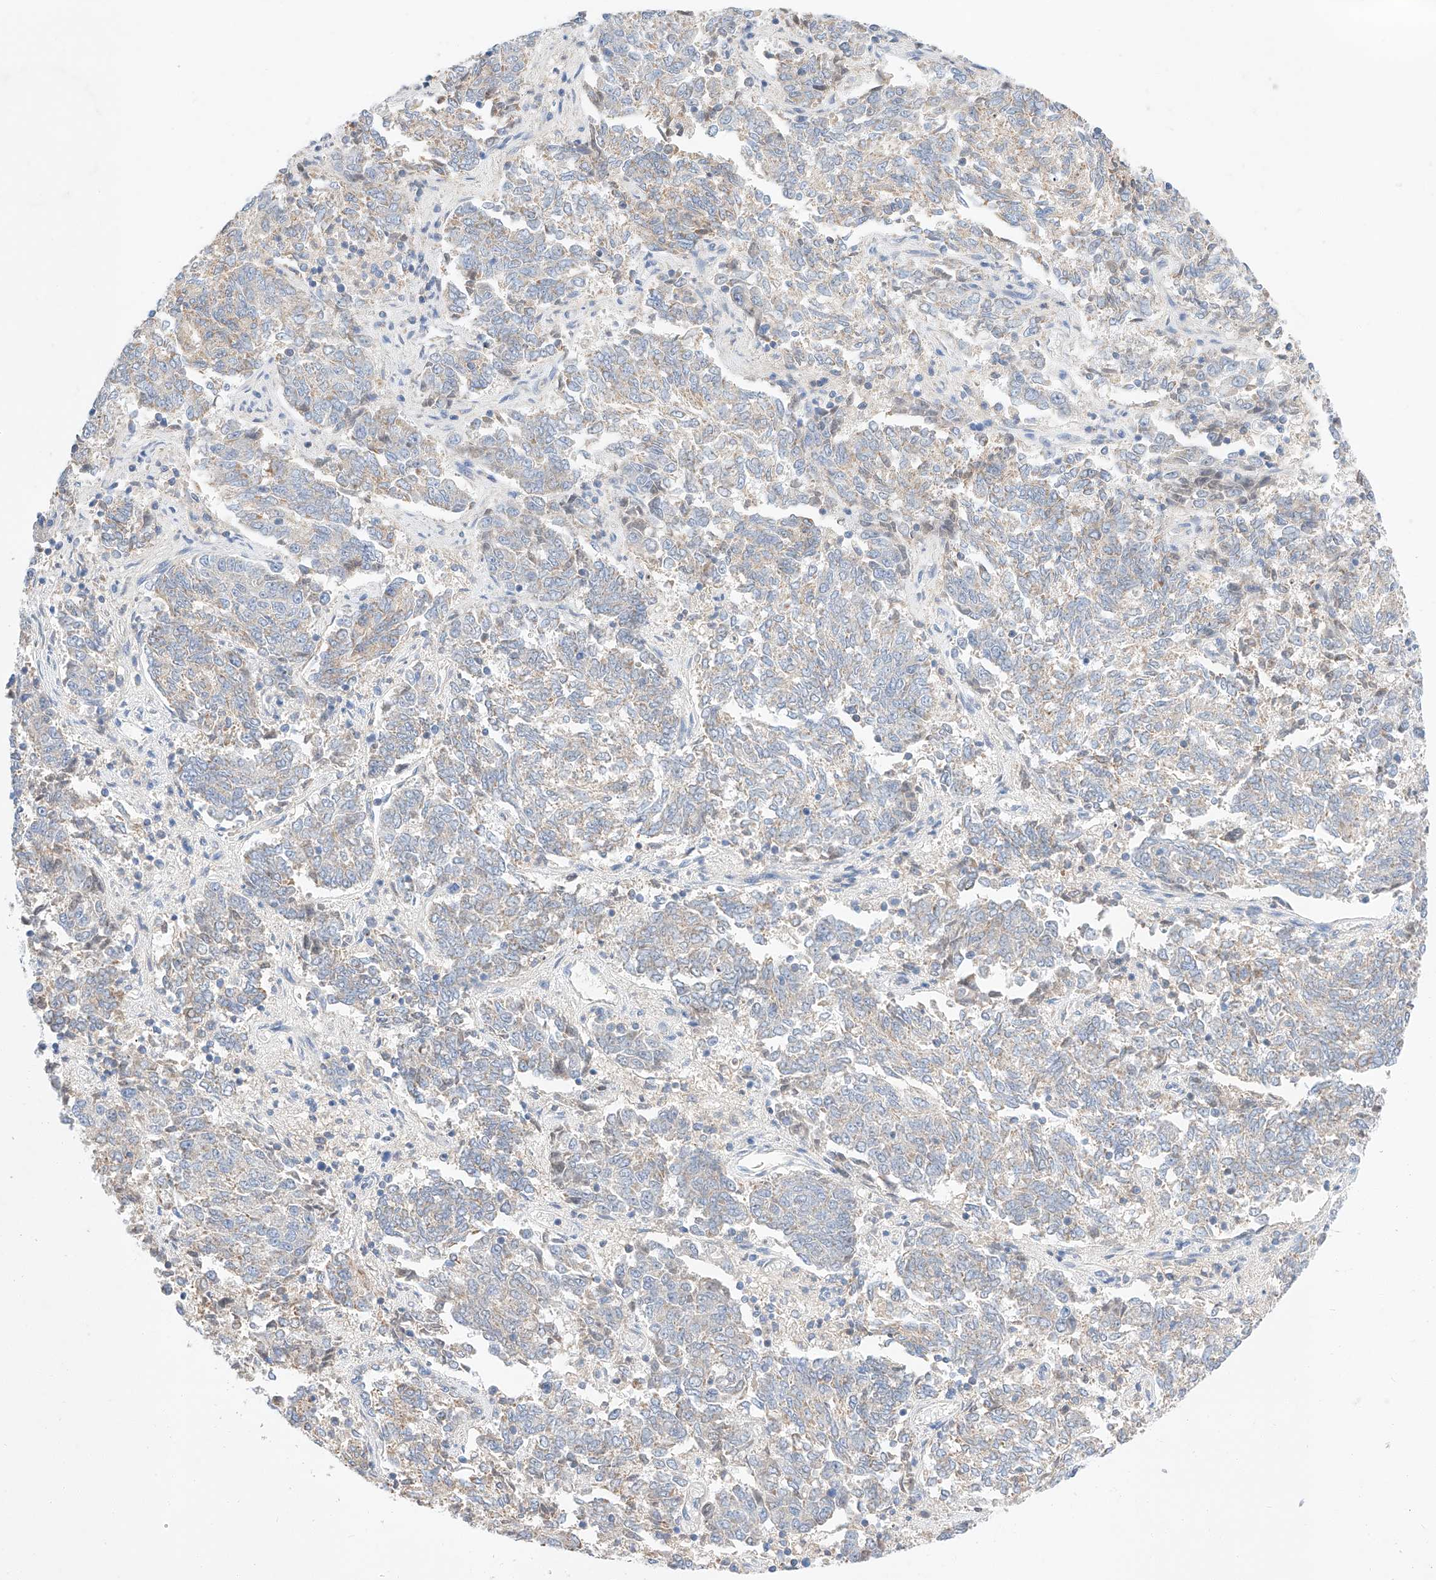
{"staining": {"intensity": "negative", "quantity": "none", "location": "none"}, "tissue": "endometrial cancer", "cell_type": "Tumor cells", "image_type": "cancer", "snomed": [{"axis": "morphology", "description": "Adenocarcinoma, NOS"}, {"axis": "topography", "description": "Endometrium"}], "caption": "Tumor cells show no significant protein expression in endometrial cancer.", "gene": "C6orf118", "patient": {"sex": "female", "age": 80}}